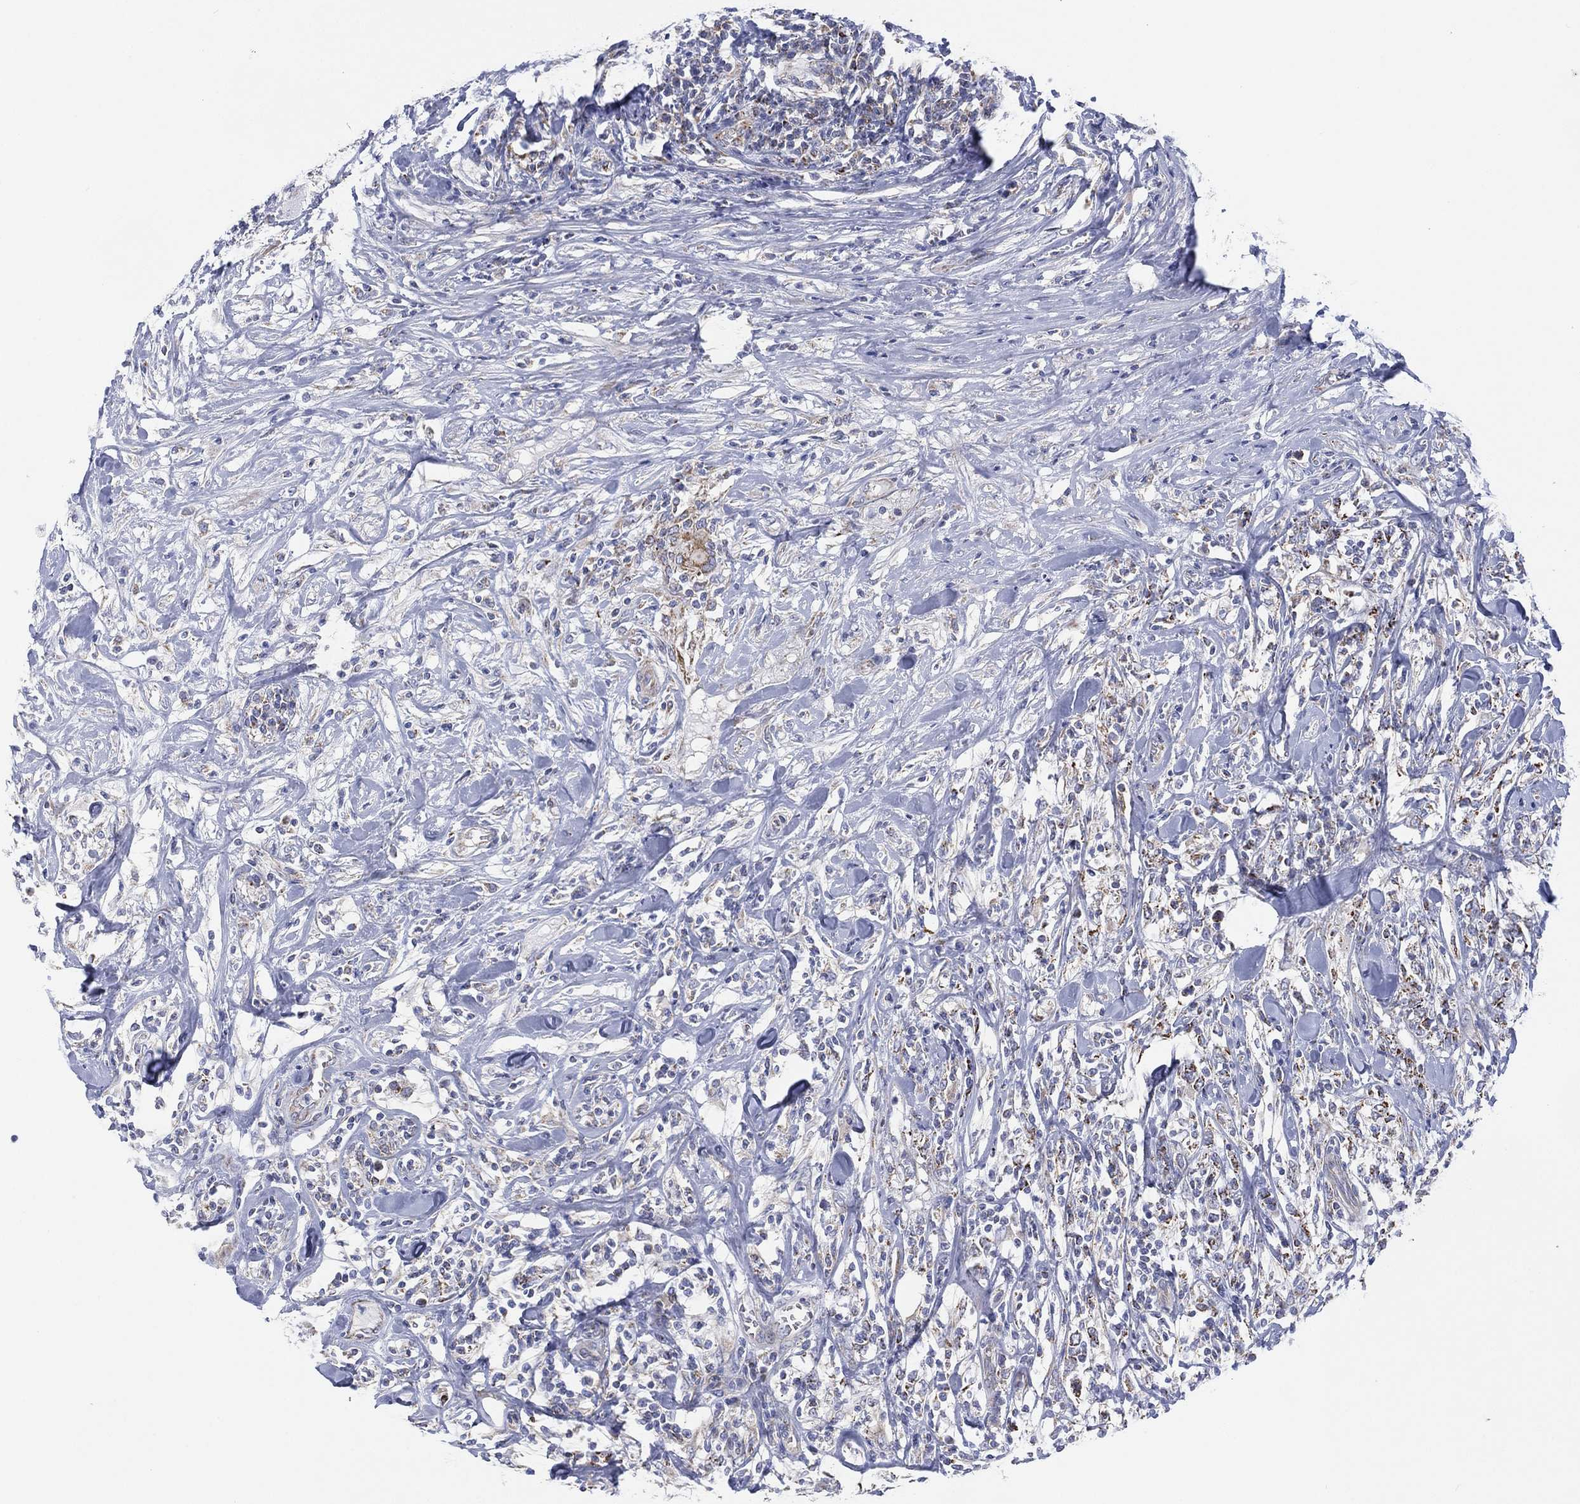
{"staining": {"intensity": "moderate", "quantity": "<25%", "location": "cytoplasmic/membranous"}, "tissue": "lymphoma", "cell_type": "Tumor cells", "image_type": "cancer", "snomed": [{"axis": "morphology", "description": "Malignant lymphoma, non-Hodgkin's type, High grade"}, {"axis": "topography", "description": "Lymph node"}], "caption": "Protein staining reveals moderate cytoplasmic/membranous staining in approximately <25% of tumor cells in malignant lymphoma, non-Hodgkin's type (high-grade).", "gene": "INA", "patient": {"sex": "female", "age": 84}}